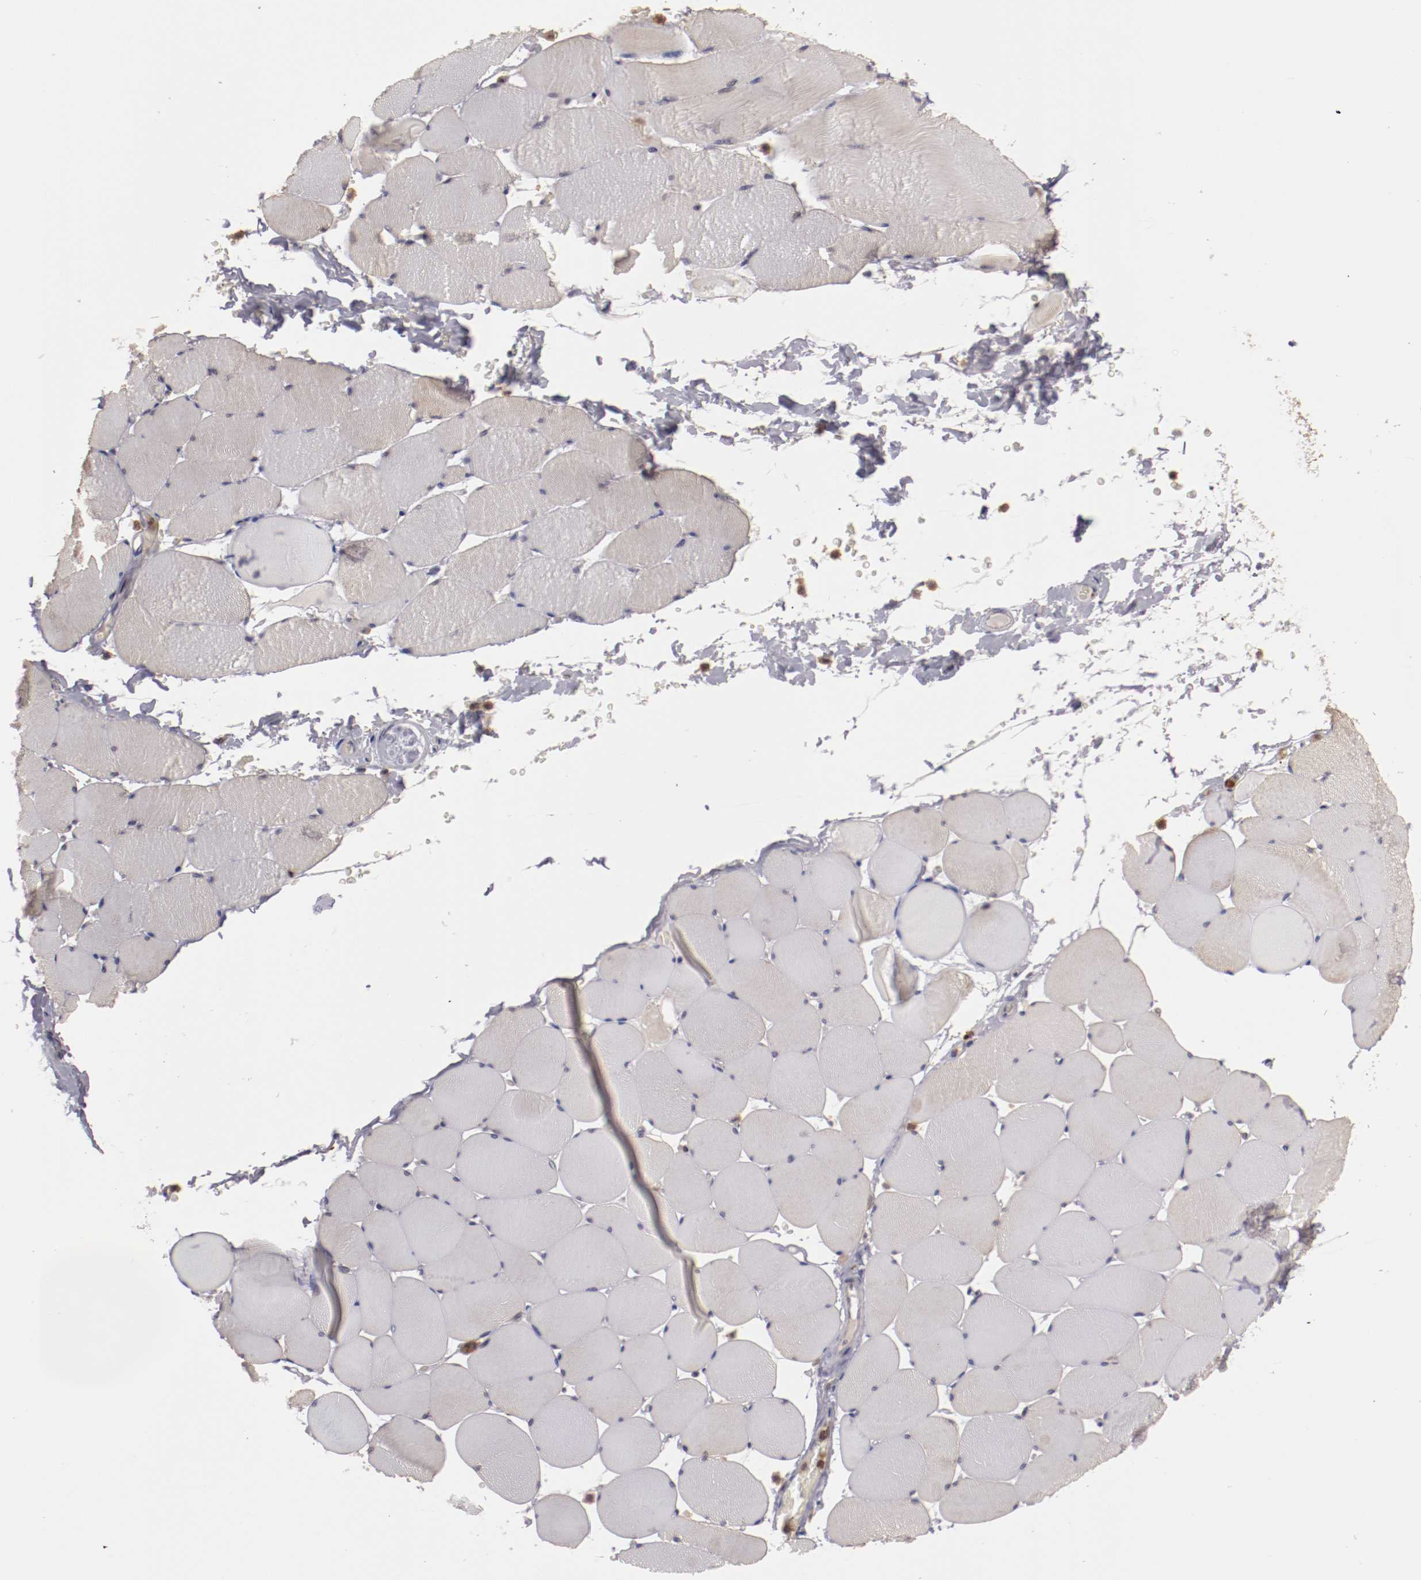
{"staining": {"intensity": "weak", "quantity": ">75%", "location": "cytoplasmic/membranous"}, "tissue": "skeletal muscle", "cell_type": "Myocytes", "image_type": "normal", "snomed": [{"axis": "morphology", "description": "Normal tissue, NOS"}, {"axis": "topography", "description": "Skeletal muscle"}], "caption": "Immunohistochemical staining of normal human skeletal muscle exhibits weak cytoplasmic/membranous protein expression in about >75% of myocytes.", "gene": "STX3", "patient": {"sex": "male", "age": 62}}